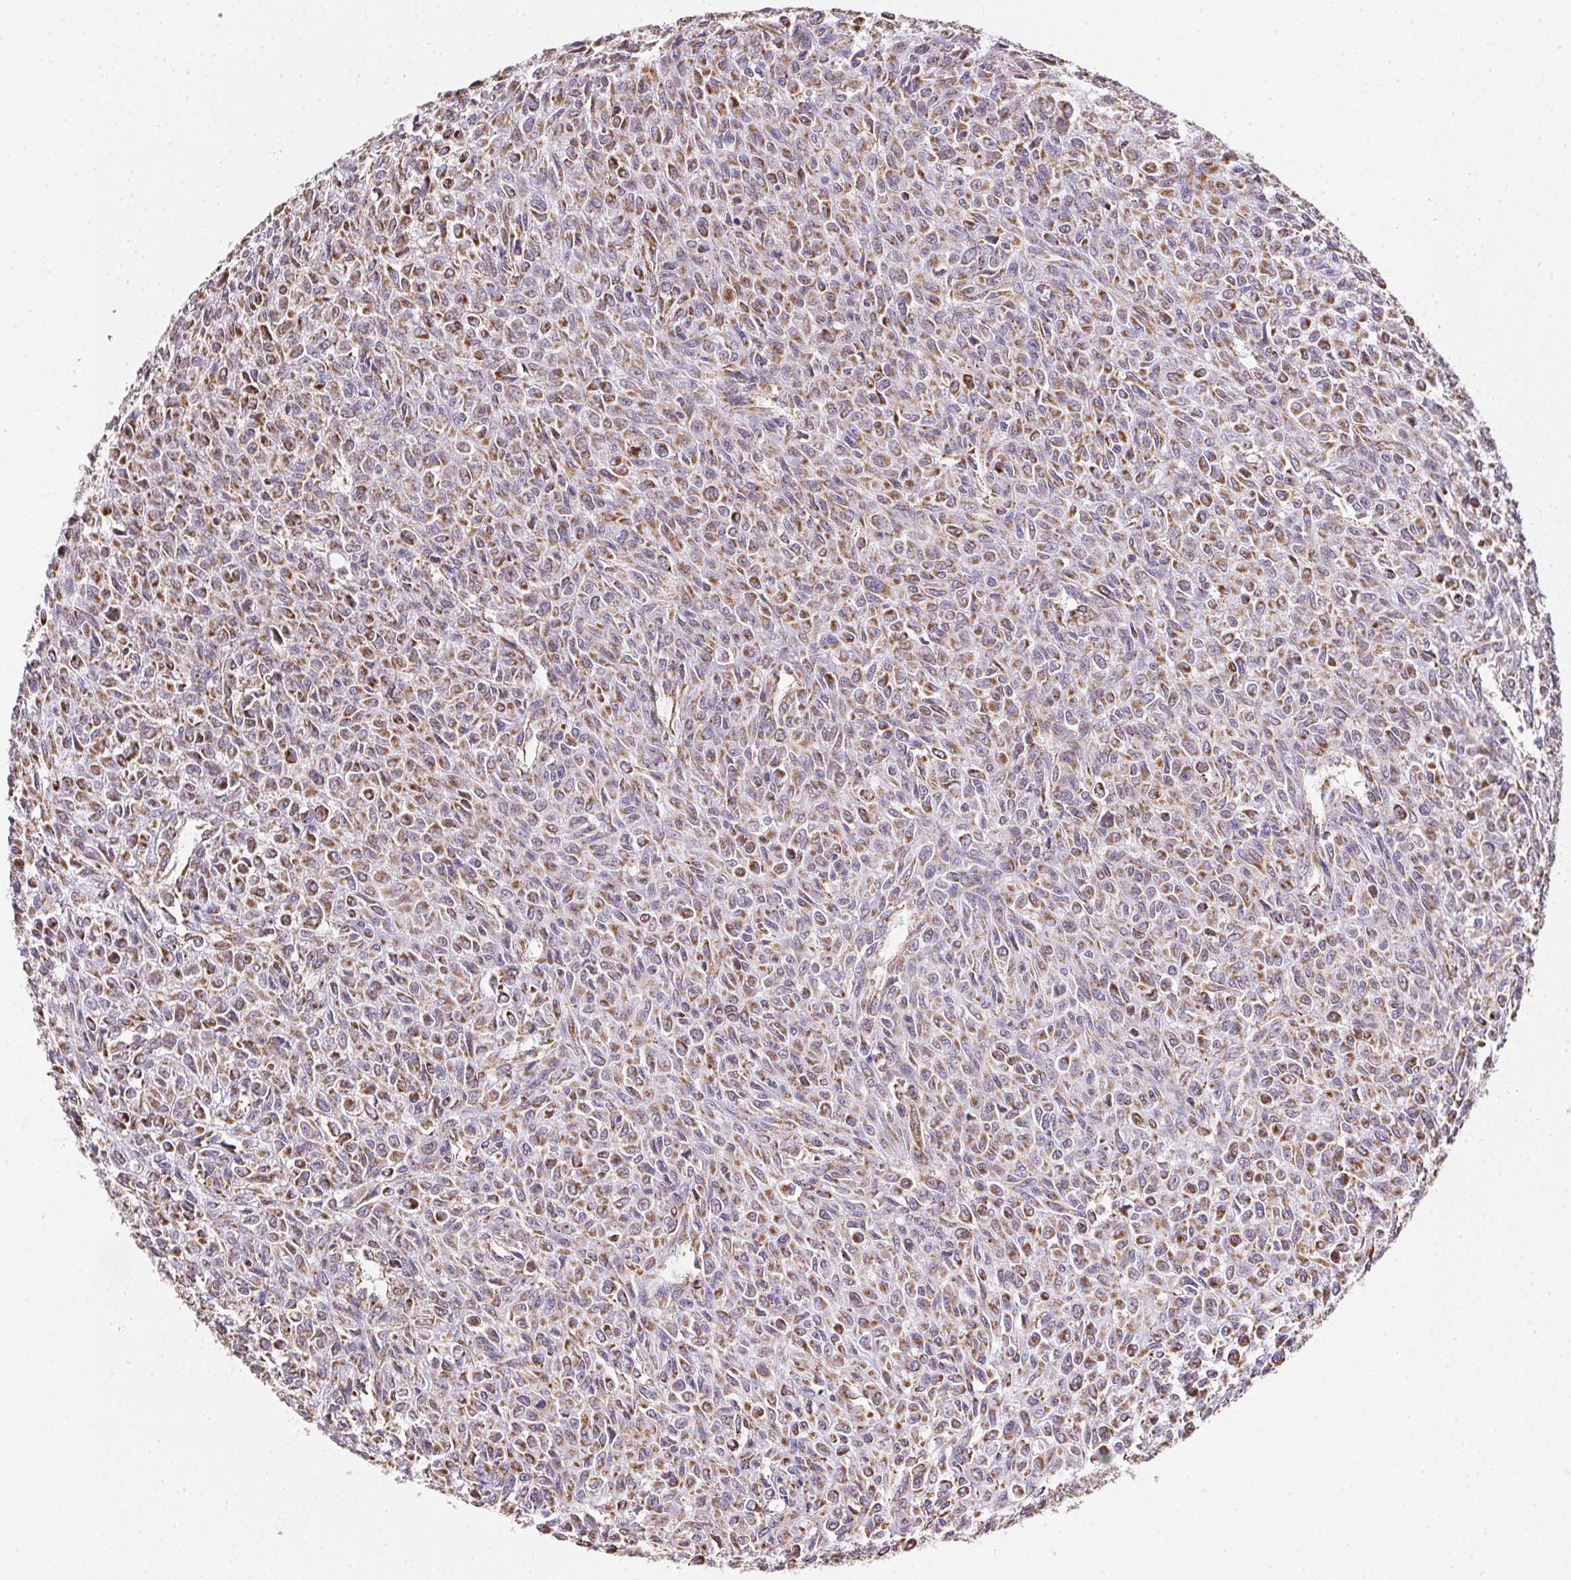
{"staining": {"intensity": "moderate", "quantity": ">75%", "location": "cytoplasmic/membranous"}, "tissue": "renal cancer", "cell_type": "Tumor cells", "image_type": "cancer", "snomed": [{"axis": "morphology", "description": "Adenocarcinoma, NOS"}, {"axis": "topography", "description": "Kidney"}], "caption": "Immunohistochemistry (DAB (3,3'-diaminobenzidine)) staining of human adenocarcinoma (renal) exhibits moderate cytoplasmic/membranous protein positivity in about >75% of tumor cells.", "gene": "MAPK11", "patient": {"sex": "male", "age": 58}}